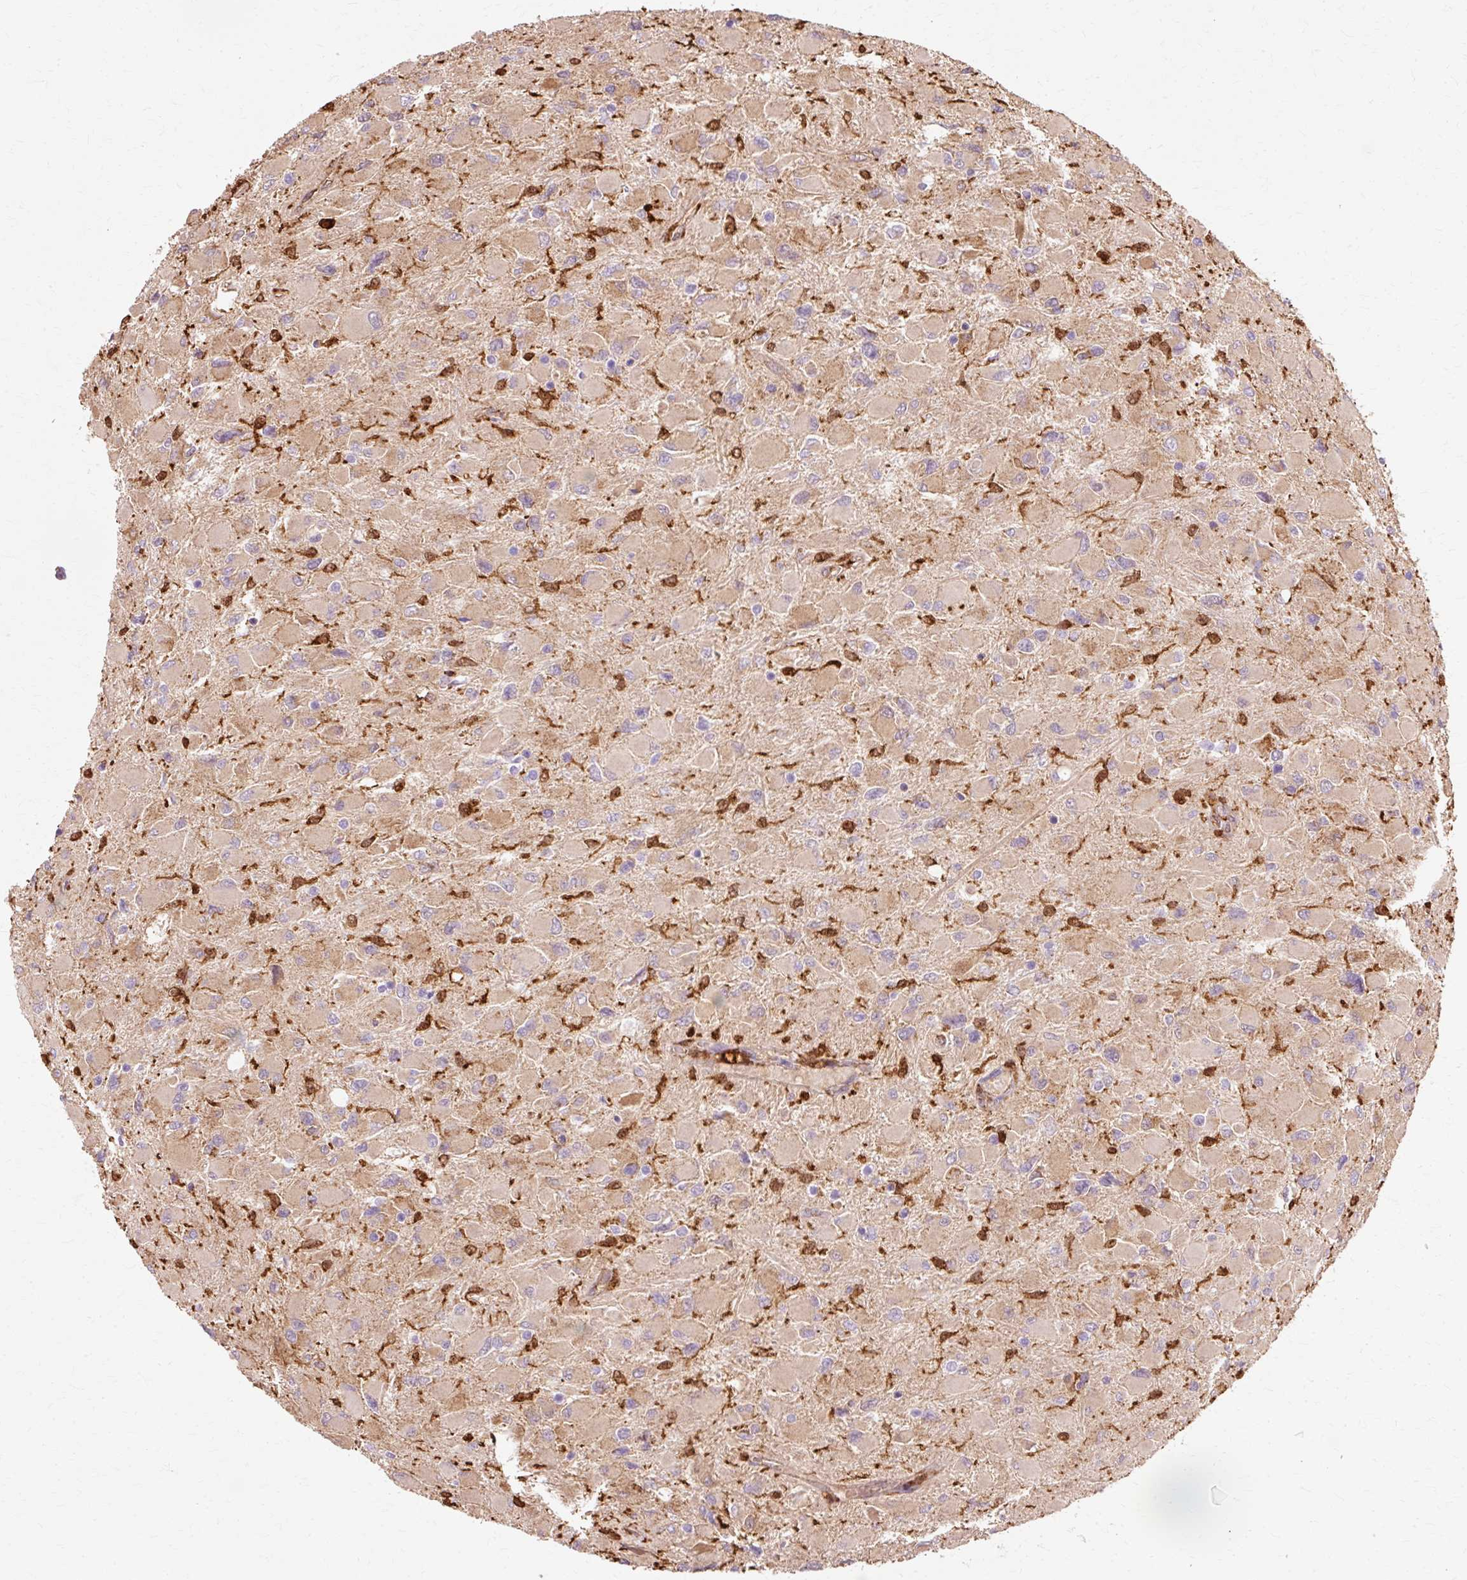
{"staining": {"intensity": "weak", "quantity": ">75%", "location": "cytoplasmic/membranous"}, "tissue": "glioma", "cell_type": "Tumor cells", "image_type": "cancer", "snomed": [{"axis": "morphology", "description": "Glioma, malignant, High grade"}, {"axis": "topography", "description": "Cerebral cortex"}], "caption": "Immunohistochemistry (IHC) of malignant glioma (high-grade) reveals low levels of weak cytoplasmic/membranous staining in about >75% of tumor cells.", "gene": "GPX1", "patient": {"sex": "female", "age": 36}}